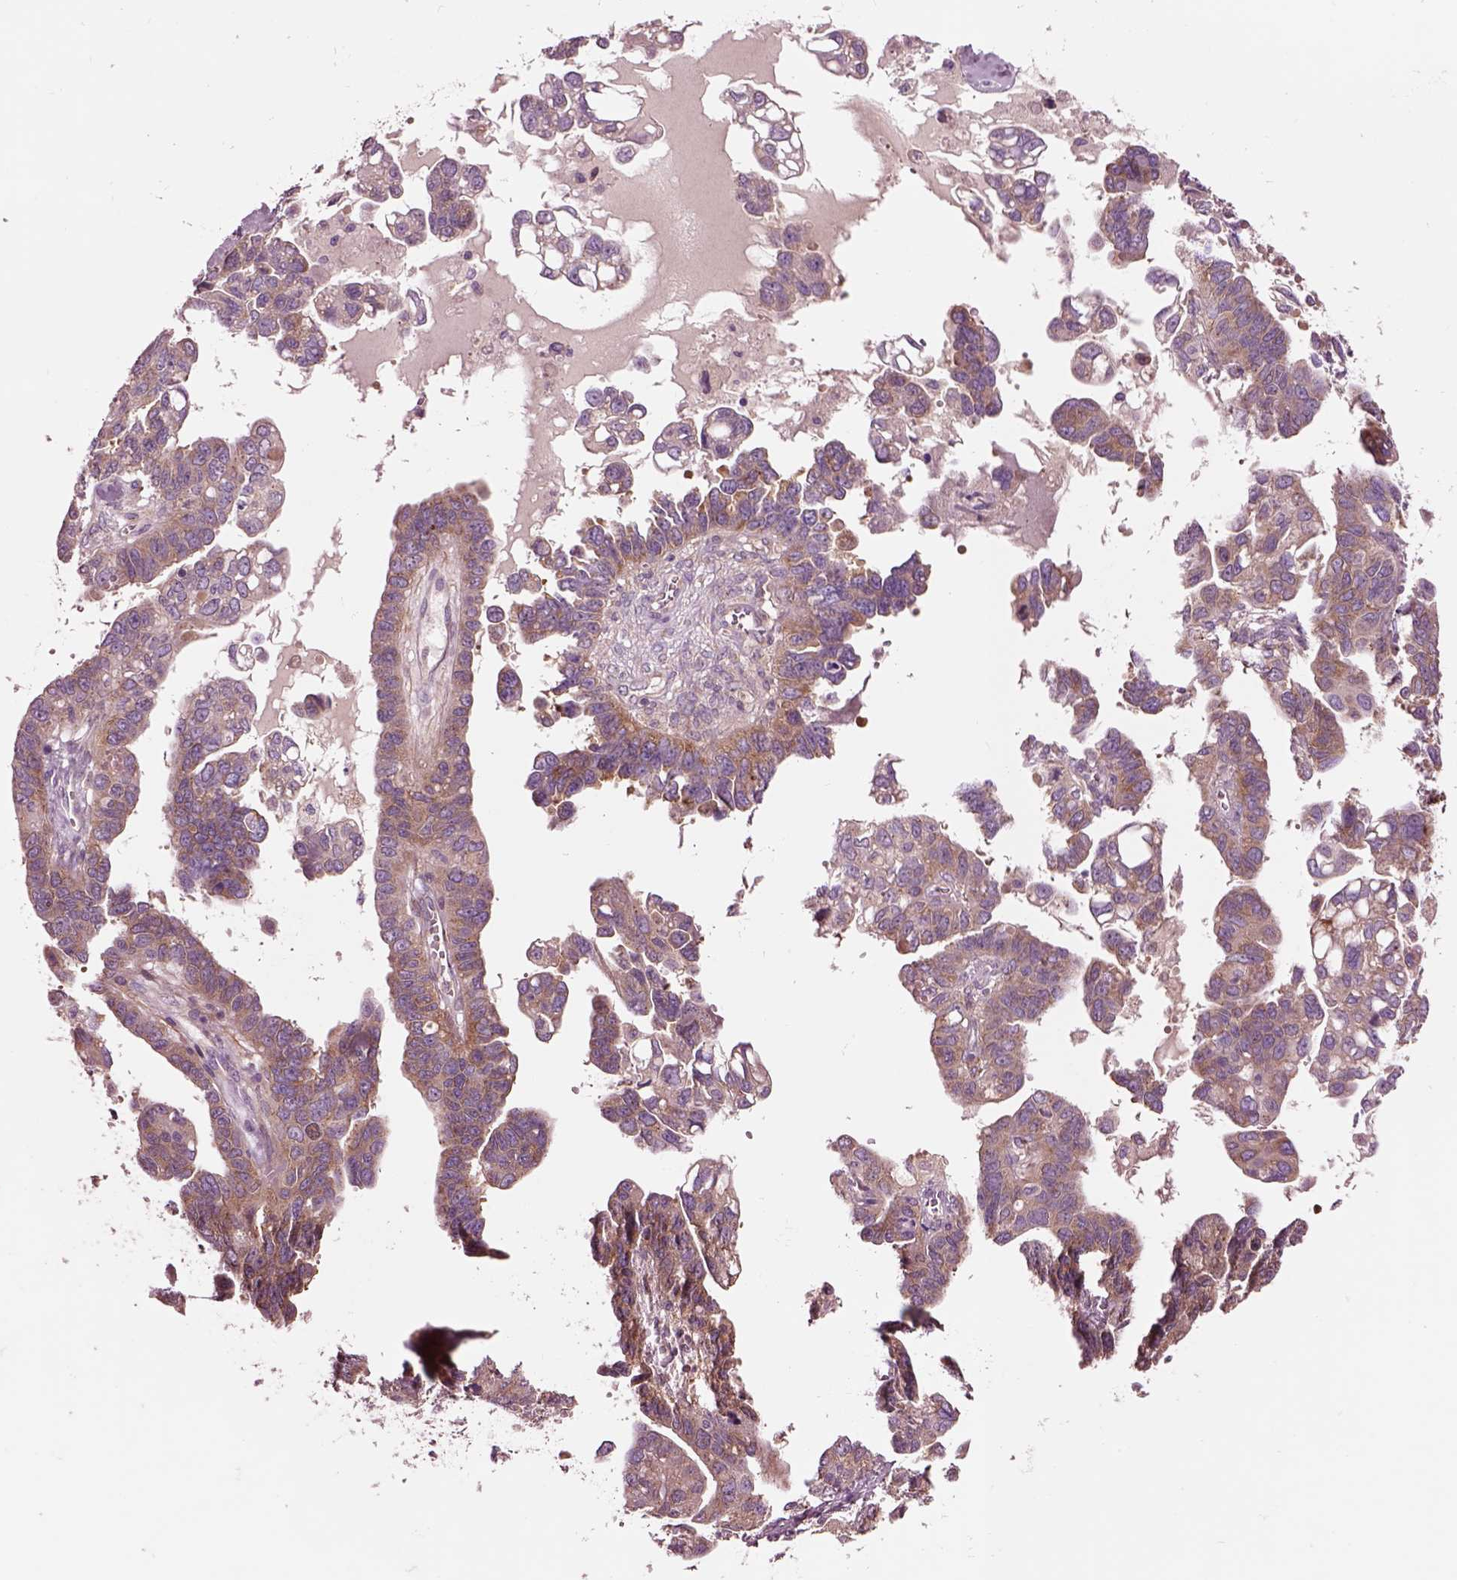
{"staining": {"intensity": "moderate", "quantity": ">75%", "location": "cytoplasmic/membranous"}, "tissue": "ovarian cancer", "cell_type": "Tumor cells", "image_type": "cancer", "snomed": [{"axis": "morphology", "description": "Cystadenocarcinoma, serous, NOS"}, {"axis": "topography", "description": "Ovary"}], "caption": "High-magnification brightfield microscopy of ovarian cancer stained with DAB (brown) and counterstained with hematoxylin (blue). tumor cells exhibit moderate cytoplasmic/membranous positivity is present in about>75% of cells.", "gene": "SEC23A", "patient": {"sex": "female", "age": 69}}